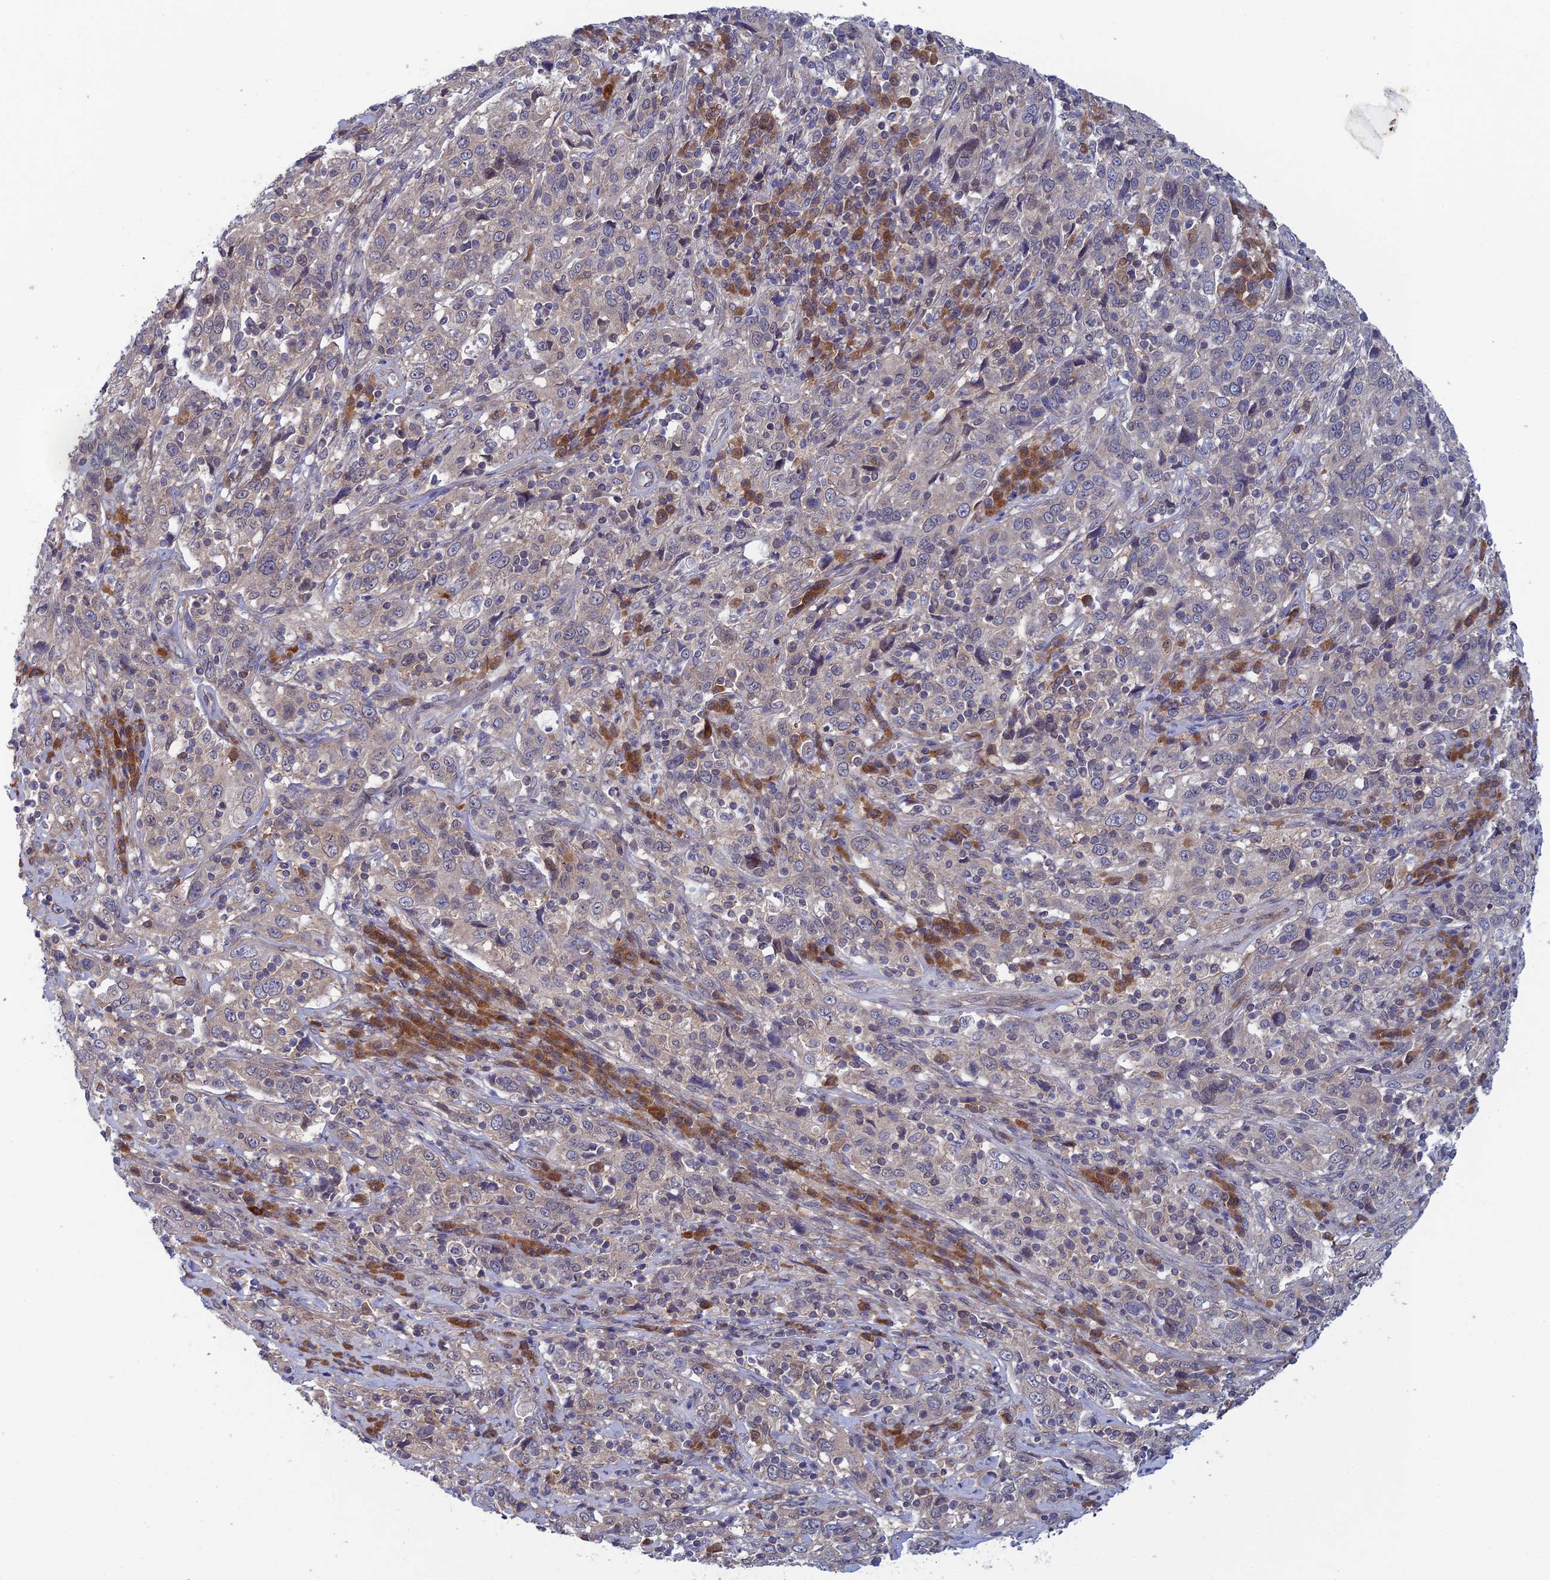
{"staining": {"intensity": "weak", "quantity": "<25%", "location": "cytoplasmic/membranous"}, "tissue": "cervical cancer", "cell_type": "Tumor cells", "image_type": "cancer", "snomed": [{"axis": "morphology", "description": "Squamous cell carcinoma, NOS"}, {"axis": "topography", "description": "Cervix"}], "caption": "High magnification brightfield microscopy of cervical squamous cell carcinoma stained with DAB (brown) and counterstained with hematoxylin (blue): tumor cells show no significant expression. (DAB (3,3'-diaminobenzidine) immunohistochemistry with hematoxylin counter stain).", "gene": "SRA1", "patient": {"sex": "female", "age": 46}}